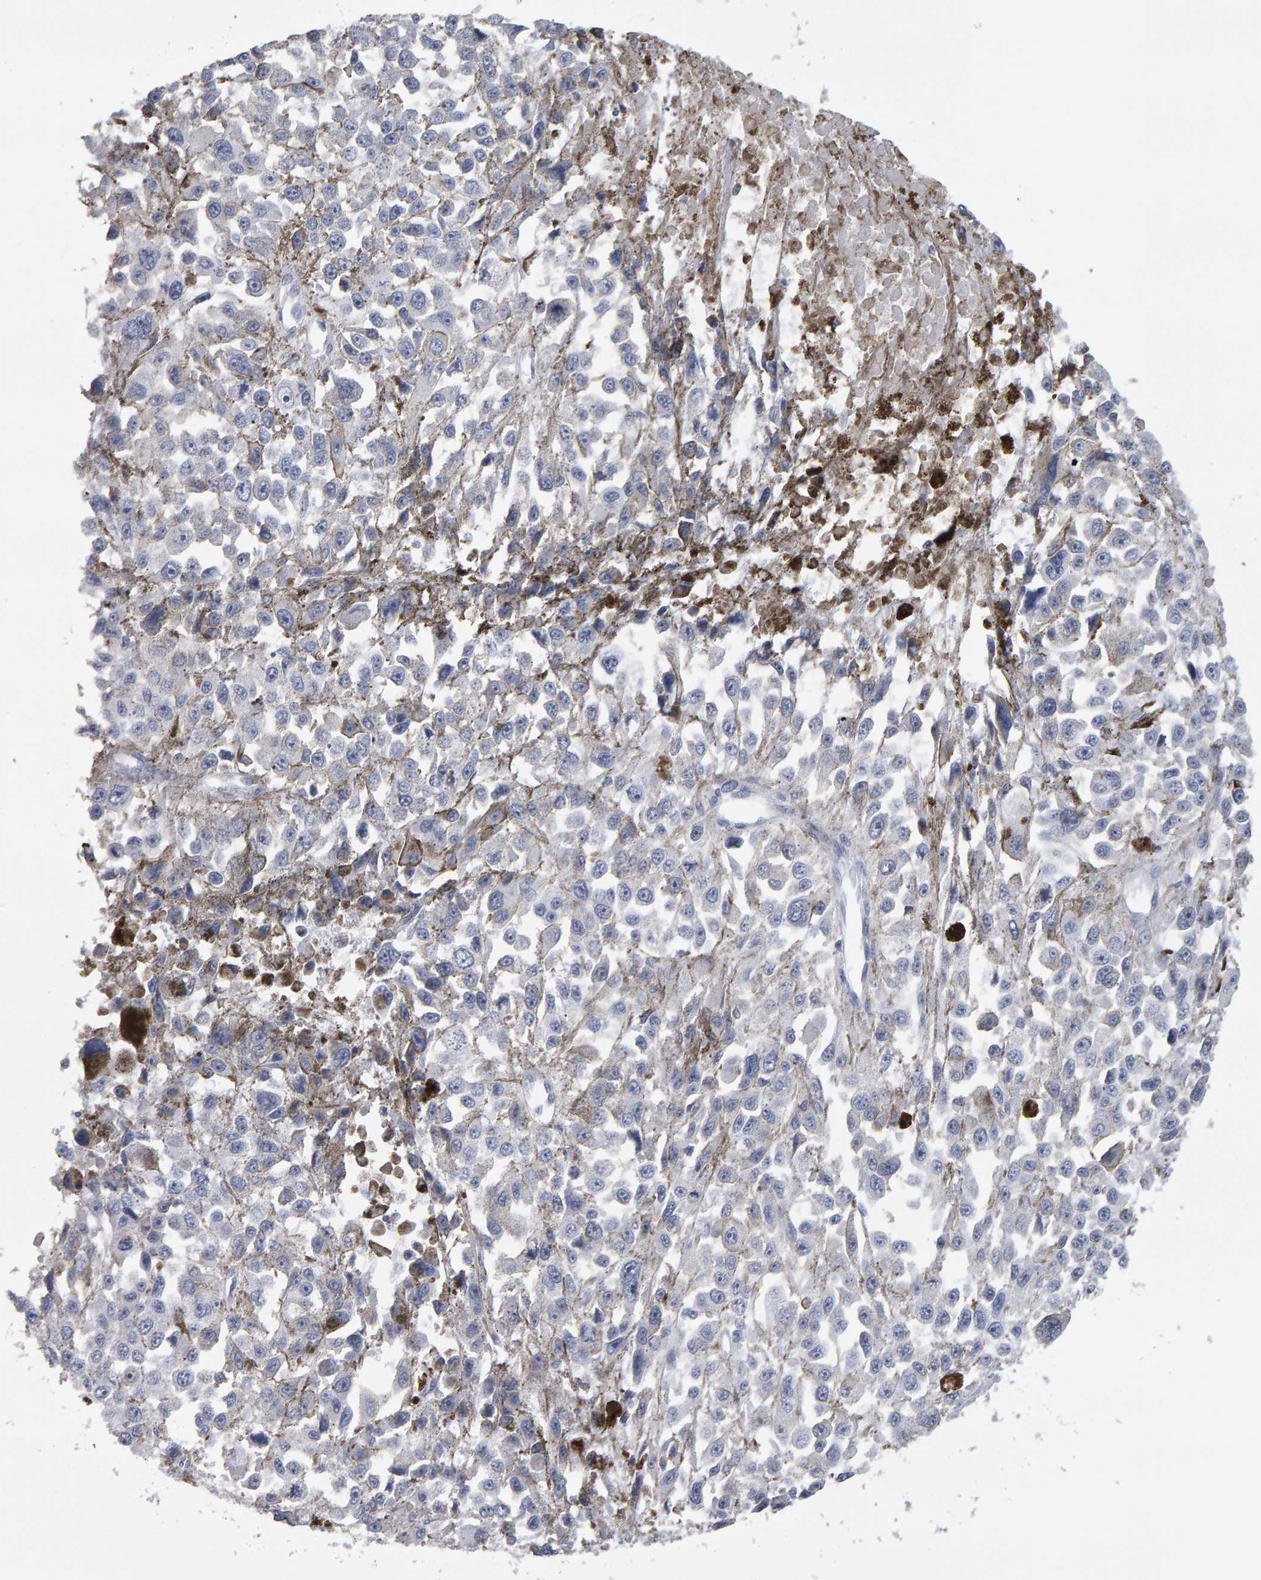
{"staining": {"intensity": "negative", "quantity": "none", "location": "none"}, "tissue": "melanoma", "cell_type": "Tumor cells", "image_type": "cancer", "snomed": [{"axis": "morphology", "description": "Malignant melanoma, Metastatic site"}, {"axis": "topography", "description": "Lymph node"}], "caption": "DAB (3,3'-diaminobenzidine) immunohistochemical staining of human melanoma exhibits no significant expression in tumor cells.", "gene": "CD38", "patient": {"sex": "male", "age": 59}}